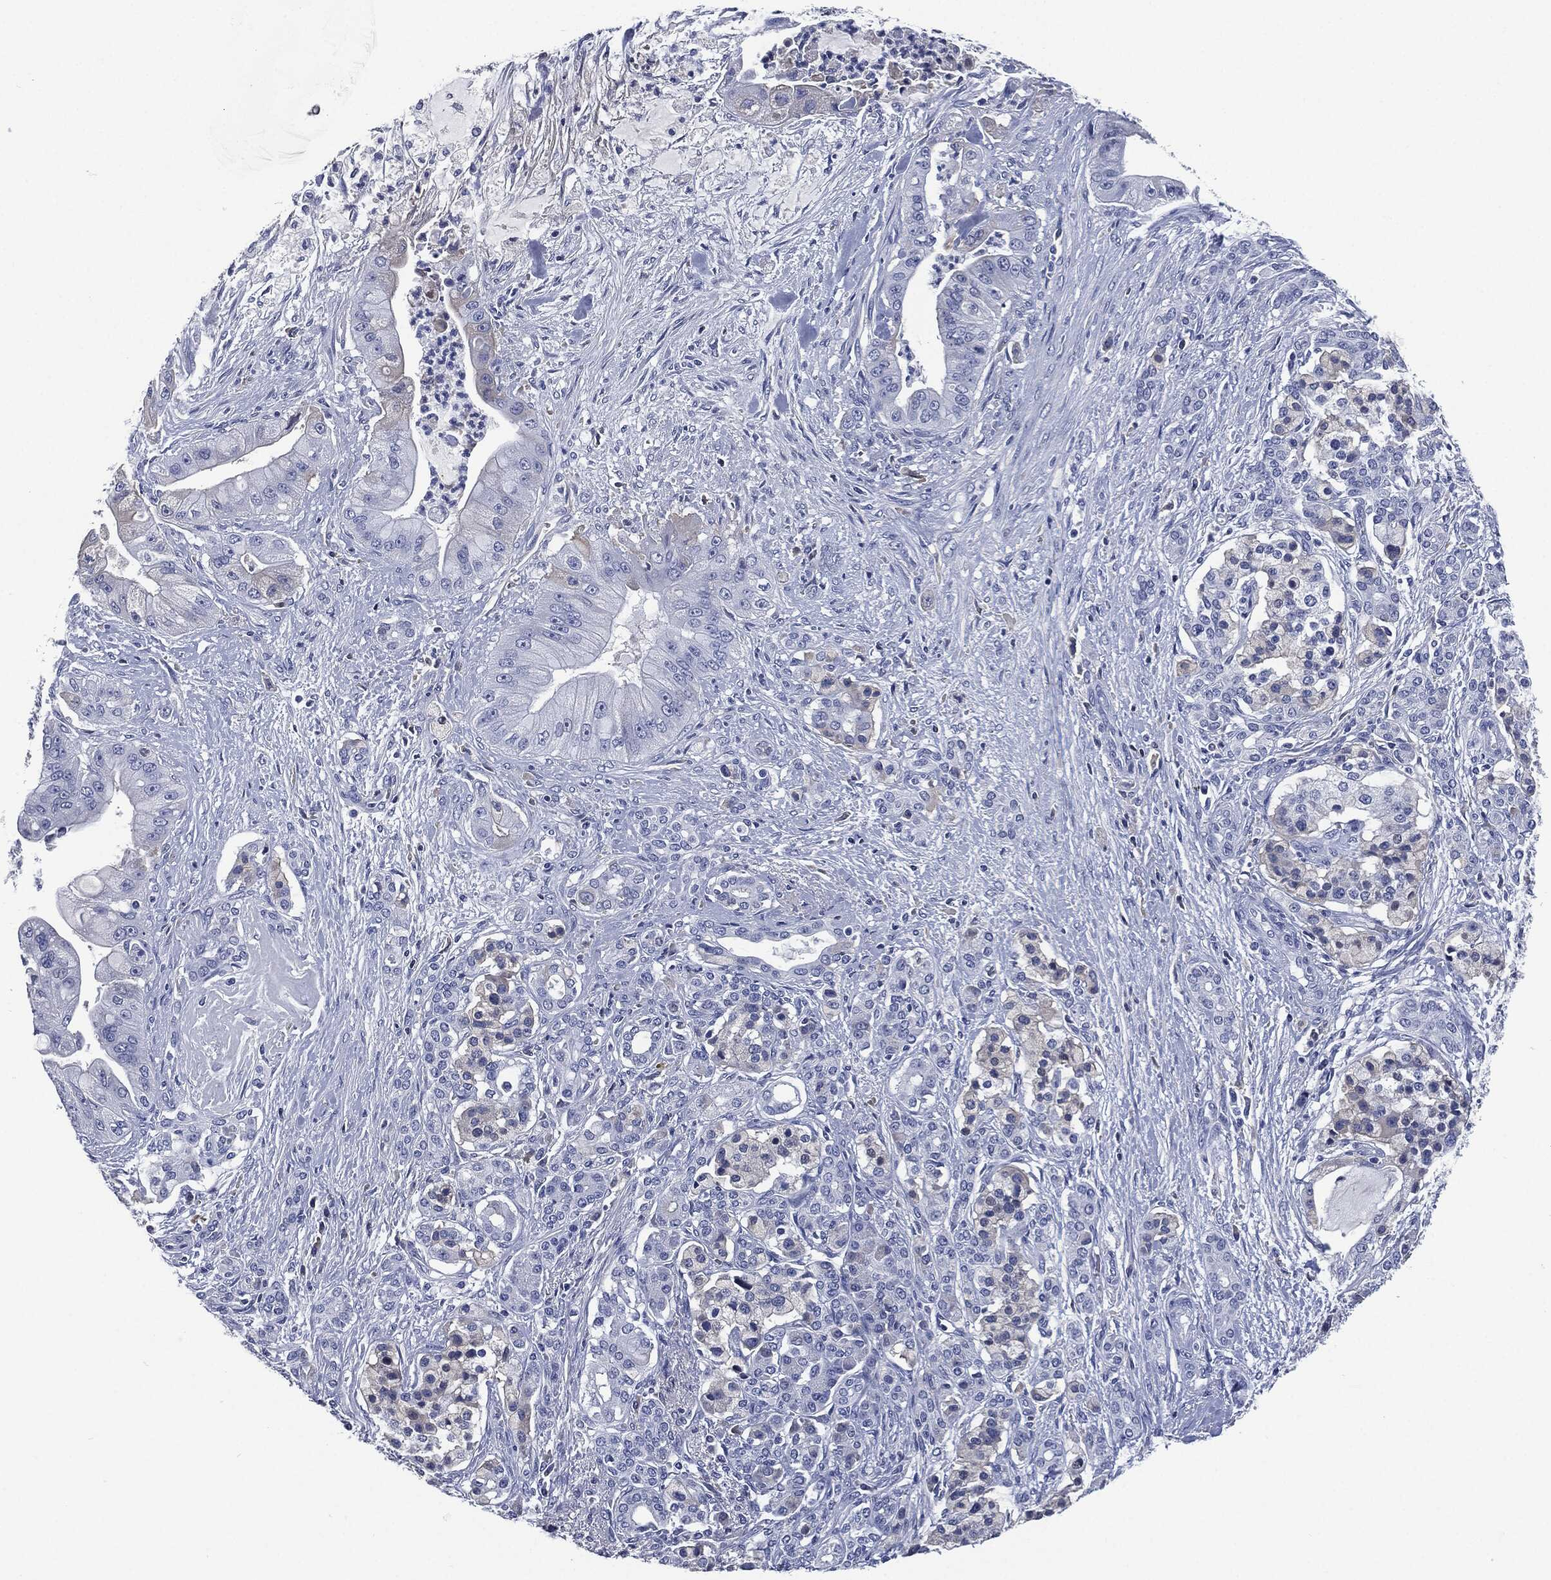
{"staining": {"intensity": "negative", "quantity": "none", "location": "none"}, "tissue": "pancreatic cancer", "cell_type": "Tumor cells", "image_type": "cancer", "snomed": [{"axis": "morphology", "description": "Normal tissue, NOS"}, {"axis": "morphology", "description": "Inflammation, NOS"}, {"axis": "morphology", "description": "Adenocarcinoma, NOS"}, {"axis": "topography", "description": "Pancreas"}], "caption": "Pancreatic adenocarcinoma was stained to show a protein in brown. There is no significant staining in tumor cells.", "gene": "SIGLEC7", "patient": {"sex": "male", "age": 57}}